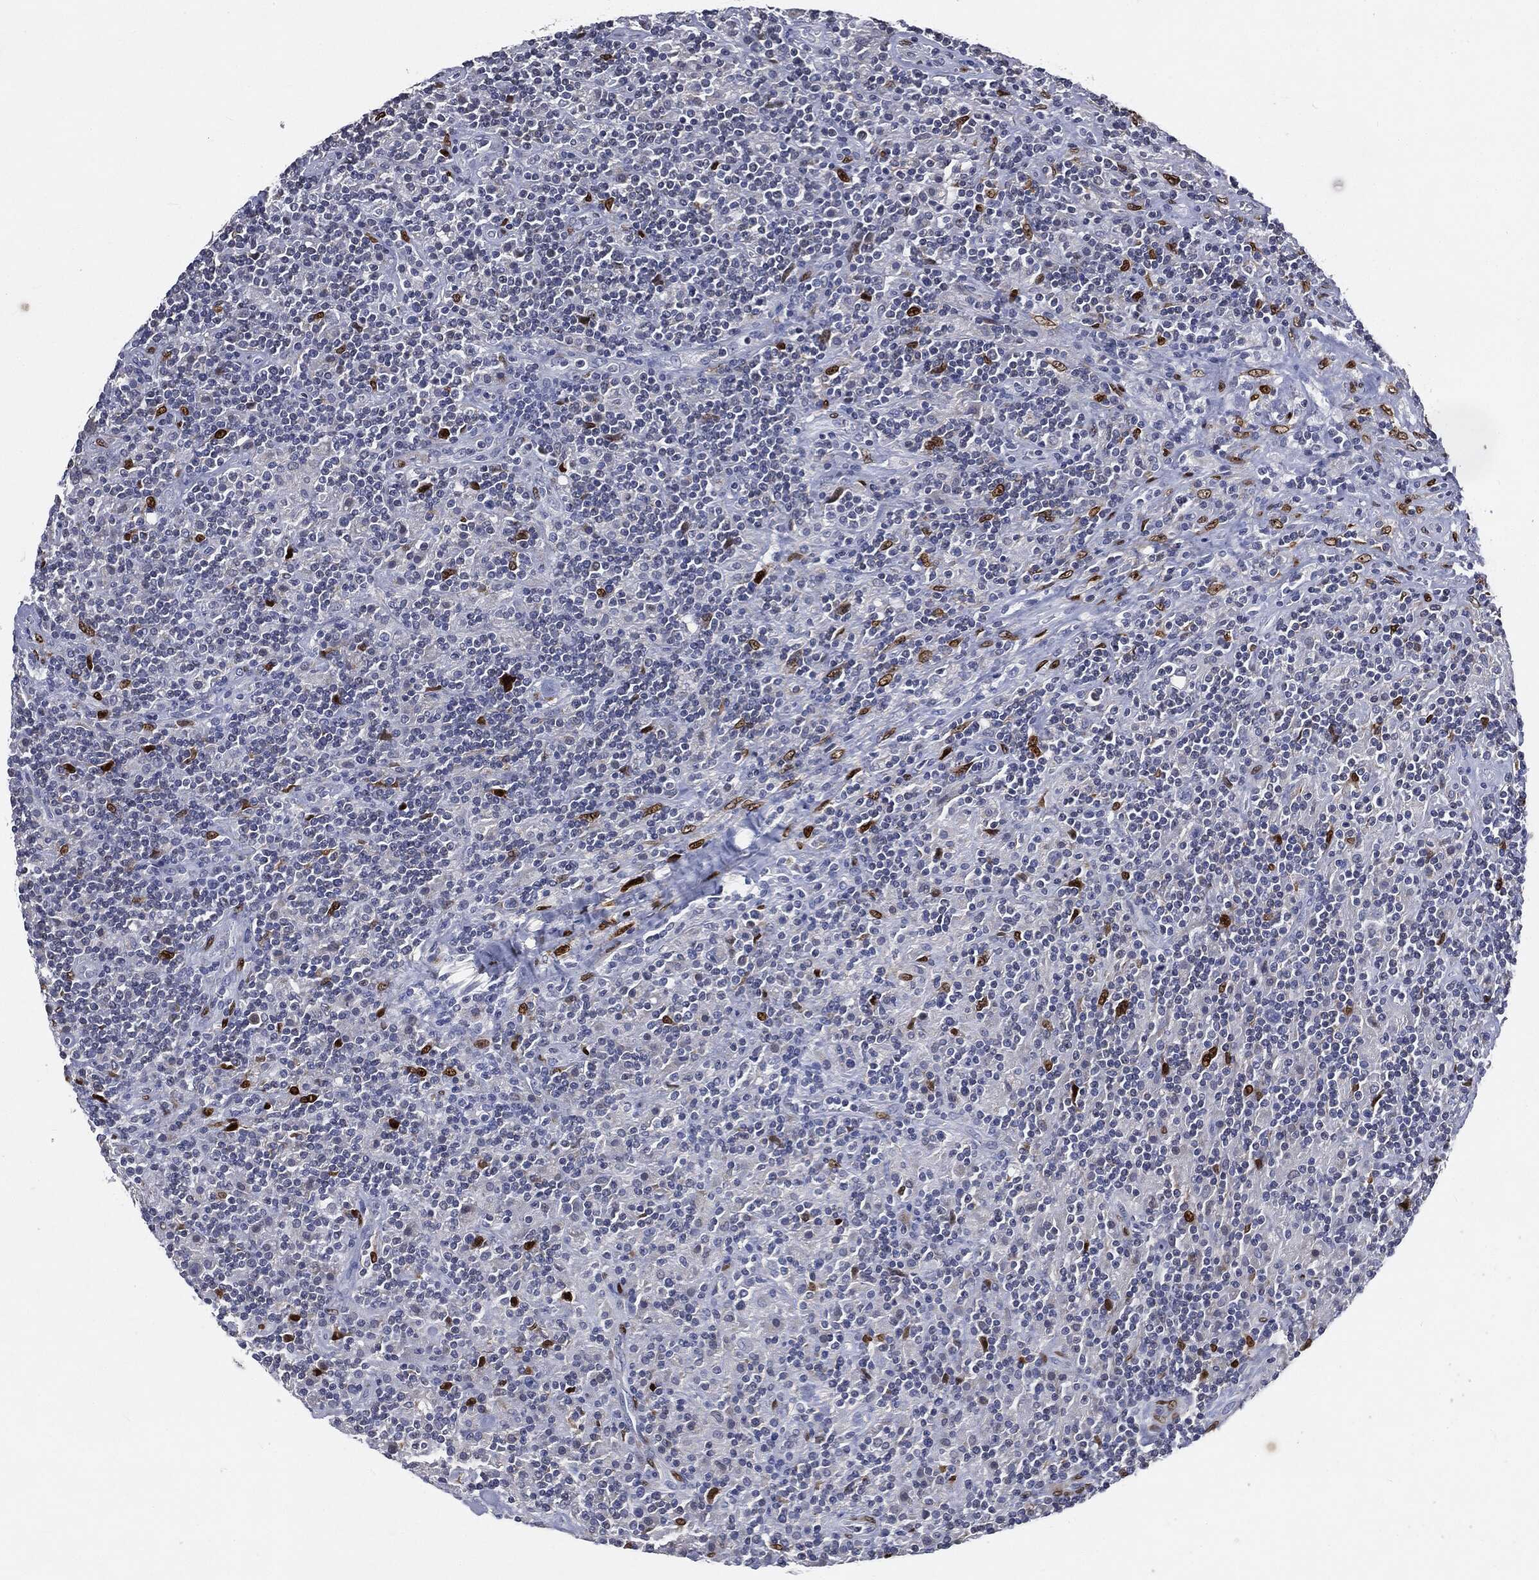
{"staining": {"intensity": "strong", "quantity": "25%-75%", "location": "nuclear"}, "tissue": "lymphoma", "cell_type": "Tumor cells", "image_type": "cancer", "snomed": [{"axis": "morphology", "description": "Hodgkin's disease, NOS"}, {"axis": "topography", "description": "Lymph node"}], "caption": "IHC histopathology image of Hodgkin's disease stained for a protein (brown), which demonstrates high levels of strong nuclear positivity in about 25%-75% of tumor cells.", "gene": "CASD1", "patient": {"sex": "male", "age": 70}}